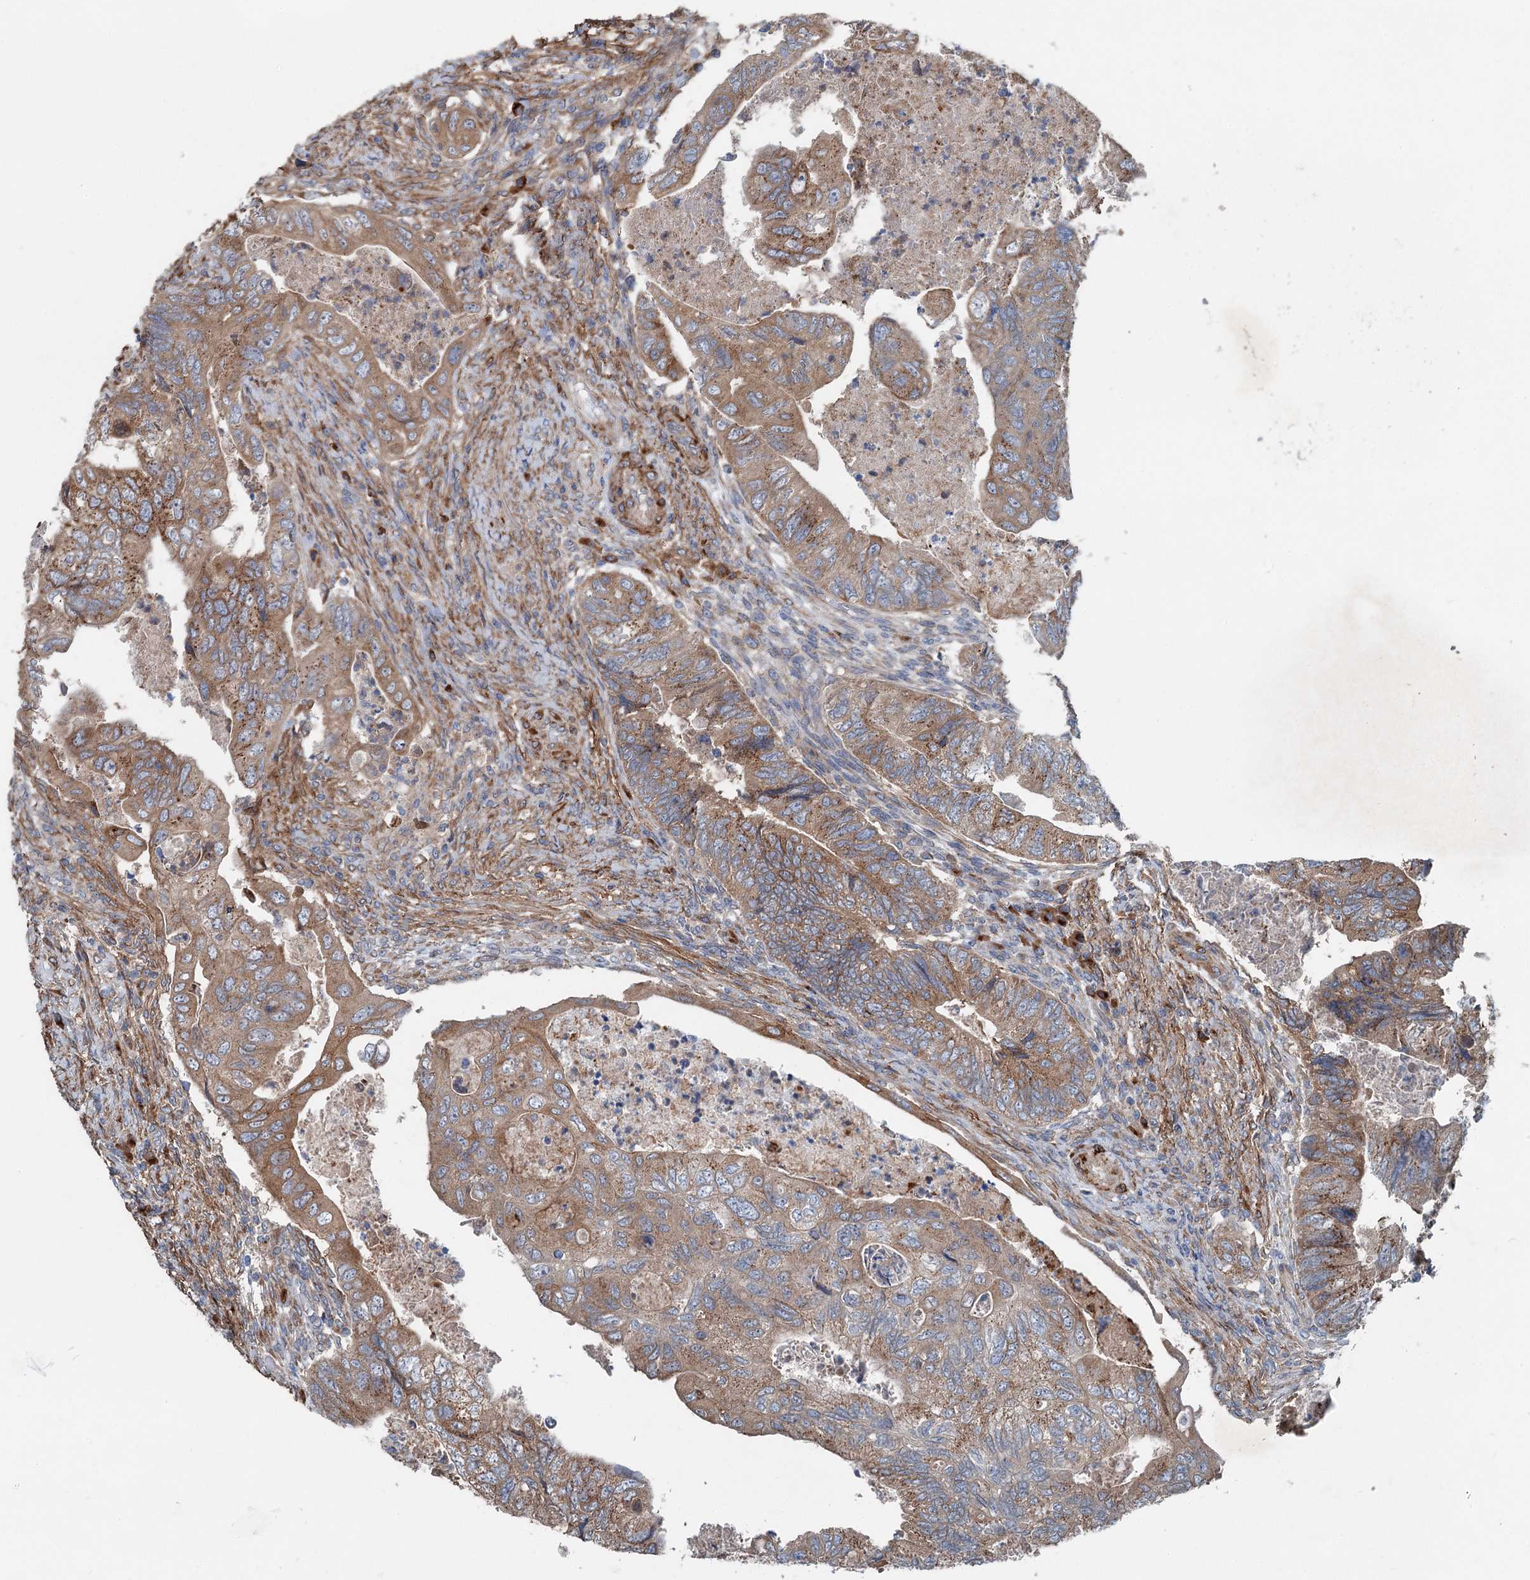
{"staining": {"intensity": "moderate", "quantity": ">75%", "location": "cytoplasmic/membranous"}, "tissue": "colorectal cancer", "cell_type": "Tumor cells", "image_type": "cancer", "snomed": [{"axis": "morphology", "description": "Adenocarcinoma, NOS"}, {"axis": "topography", "description": "Rectum"}], "caption": "A brown stain shows moderate cytoplasmic/membranous staining of a protein in colorectal adenocarcinoma tumor cells.", "gene": "CALCOCO1", "patient": {"sex": "male", "age": 63}}